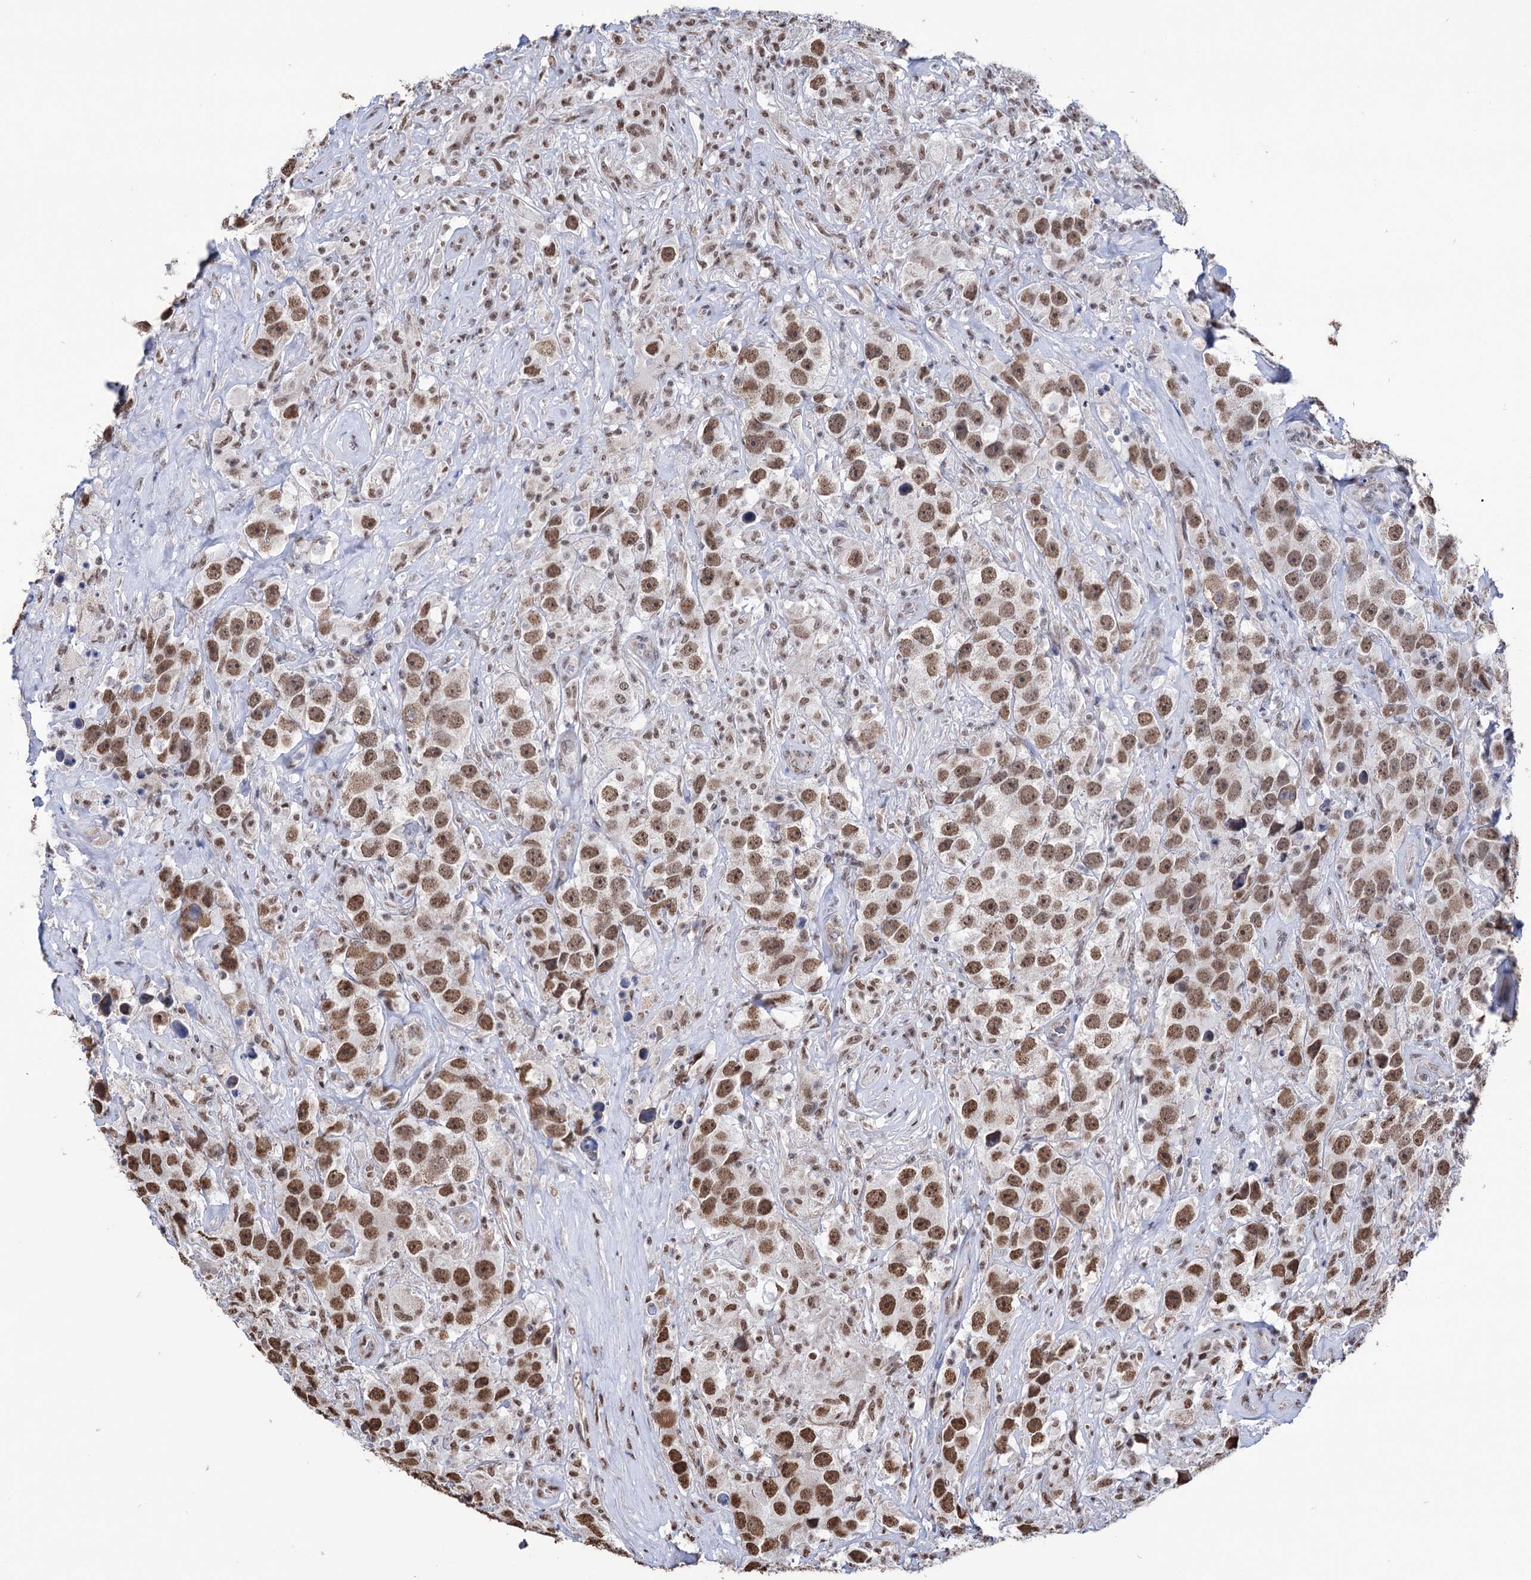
{"staining": {"intensity": "moderate", "quantity": ">75%", "location": "nuclear"}, "tissue": "testis cancer", "cell_type": "Tumor cells", "image_type": "cancer", "snomed": [{"axis": "morphology", "description": "Seminoma, NOS"}, {"axis": "topography", "description": "Testis"}], "caption": "Brown immunohistochemical staining in seminoma (testis) shows moderate nuclear staining in about >75% of tumor cells.", "gene": "ABHD10", "patient": {"sex": "male", "age": 49}}